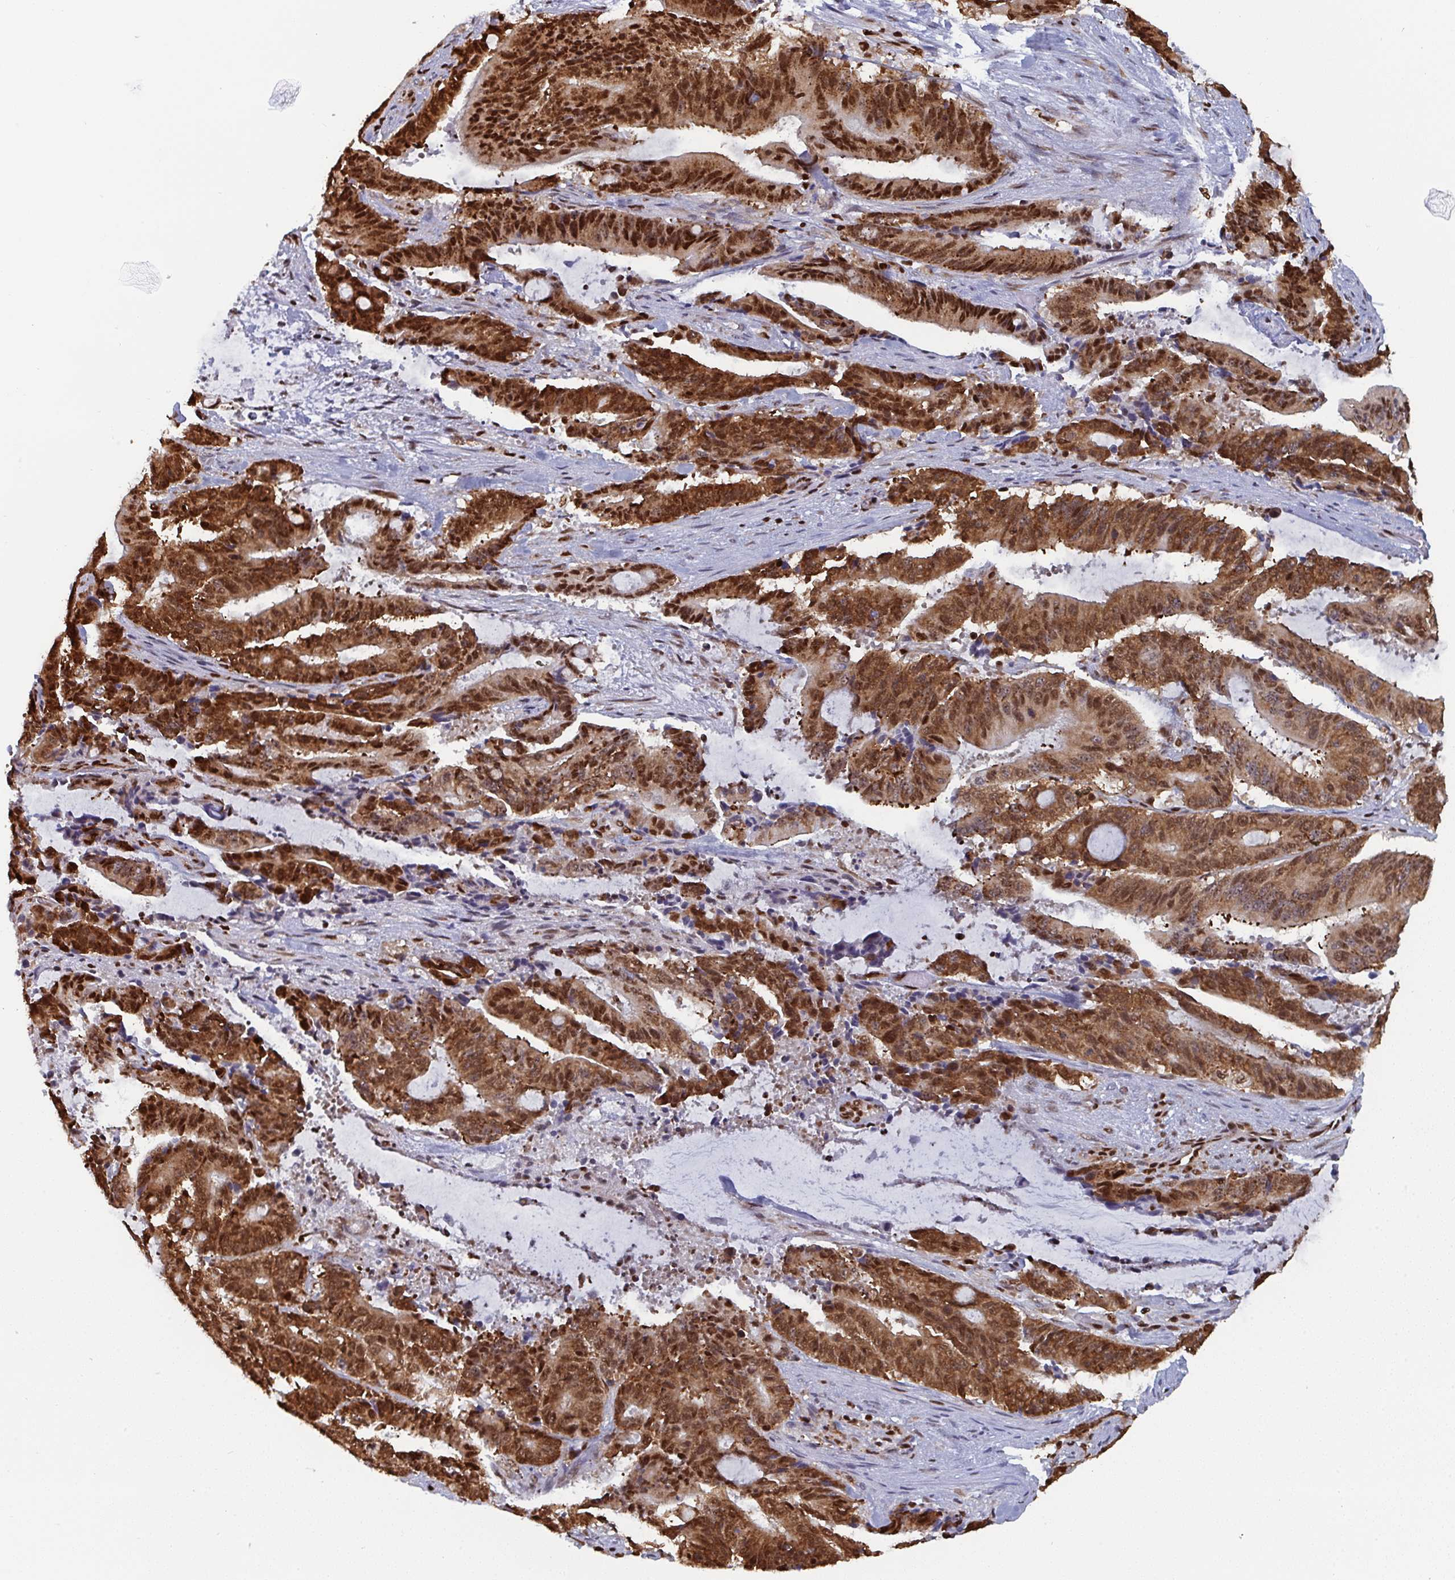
{"staining": {"intensity": "strong", "quantity": ">75%", "location": "cytoplasmic/membranous,nuclear"}, "tissue": "liver cancer", "cell_type": "Tumor cells", "image_type": "cancer", "snomed": [{"axis": "morphology", "description": "Normal tissue, NOS"}, {"axis": "morphology", "description": "Cholangiocarcinoma"}, {"axis": "topography", "description": "Liver"}, {"axis": "topography", "description": "Peripheral nerve tissue"}], "caption": "Liver cancer stained with a brown dye reveals strong cytoplasmic/membranous and nuclear positive positivity in about >75% of tumor cells.", "gene": "GAR1", "patient": {"sex": "female", "age": 73}}